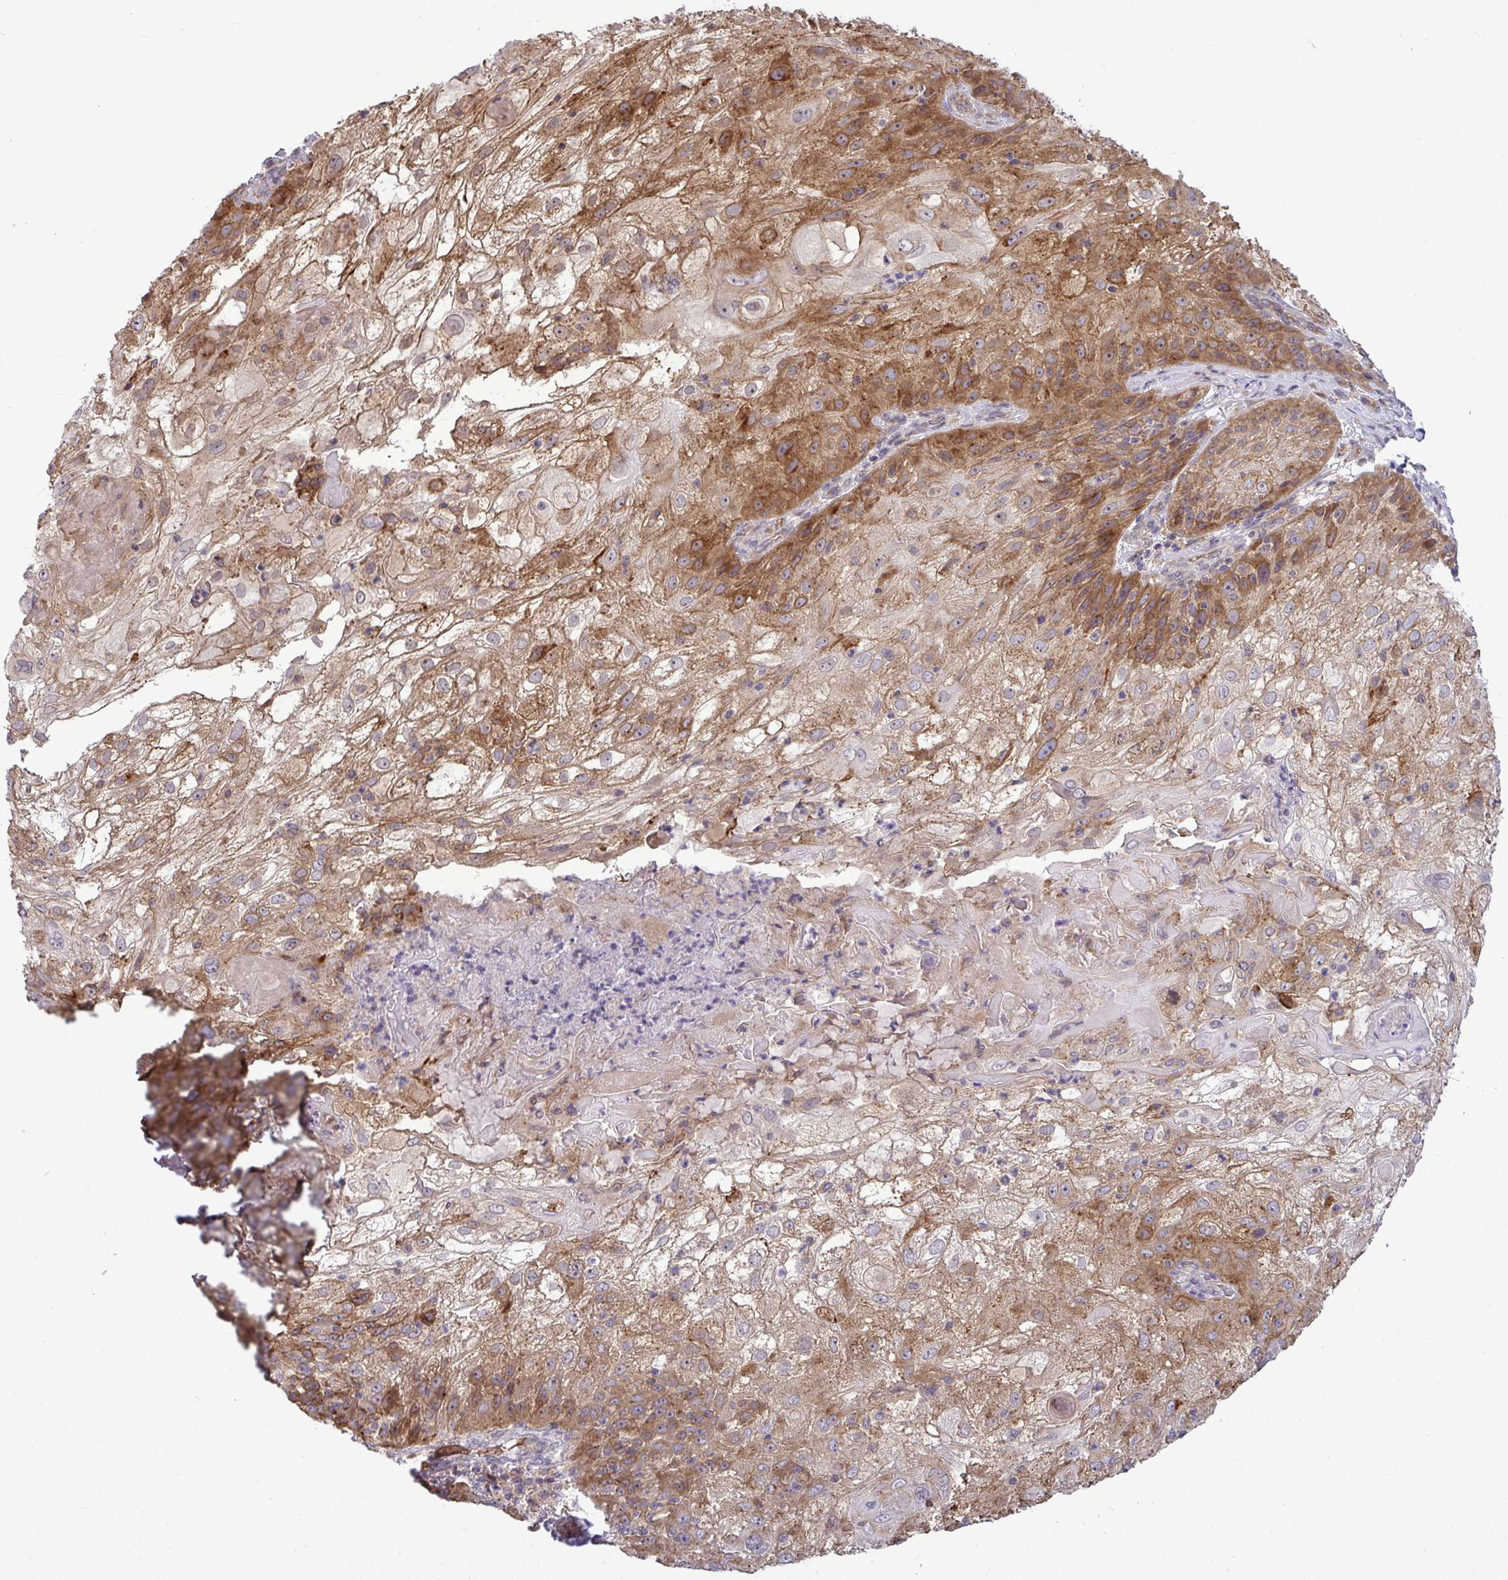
{"staining": {"intensity": "moderate", "quantity": ">75%", "location": "cytoplasmic/membranous"}, "tissue": "skin cancer", "cell_type": "Tumor cells", "image_type": "cancer", "snomed": [{"axis": "morphology", "description": "Normal tissue, NOS"}, {"axis": "morphology", "description": "Squamous cell carcinoma, NOS"}, {"axis": "topography", "description": "Skin"}], "caption": "Skin cancer stained for a protein (brown) exhibits moderate cytoplasmic/membranous positive staining in about >75% of tumor cells.", "gene": "SLC9A6", "patient": {"sex": "female", "age": 83}}